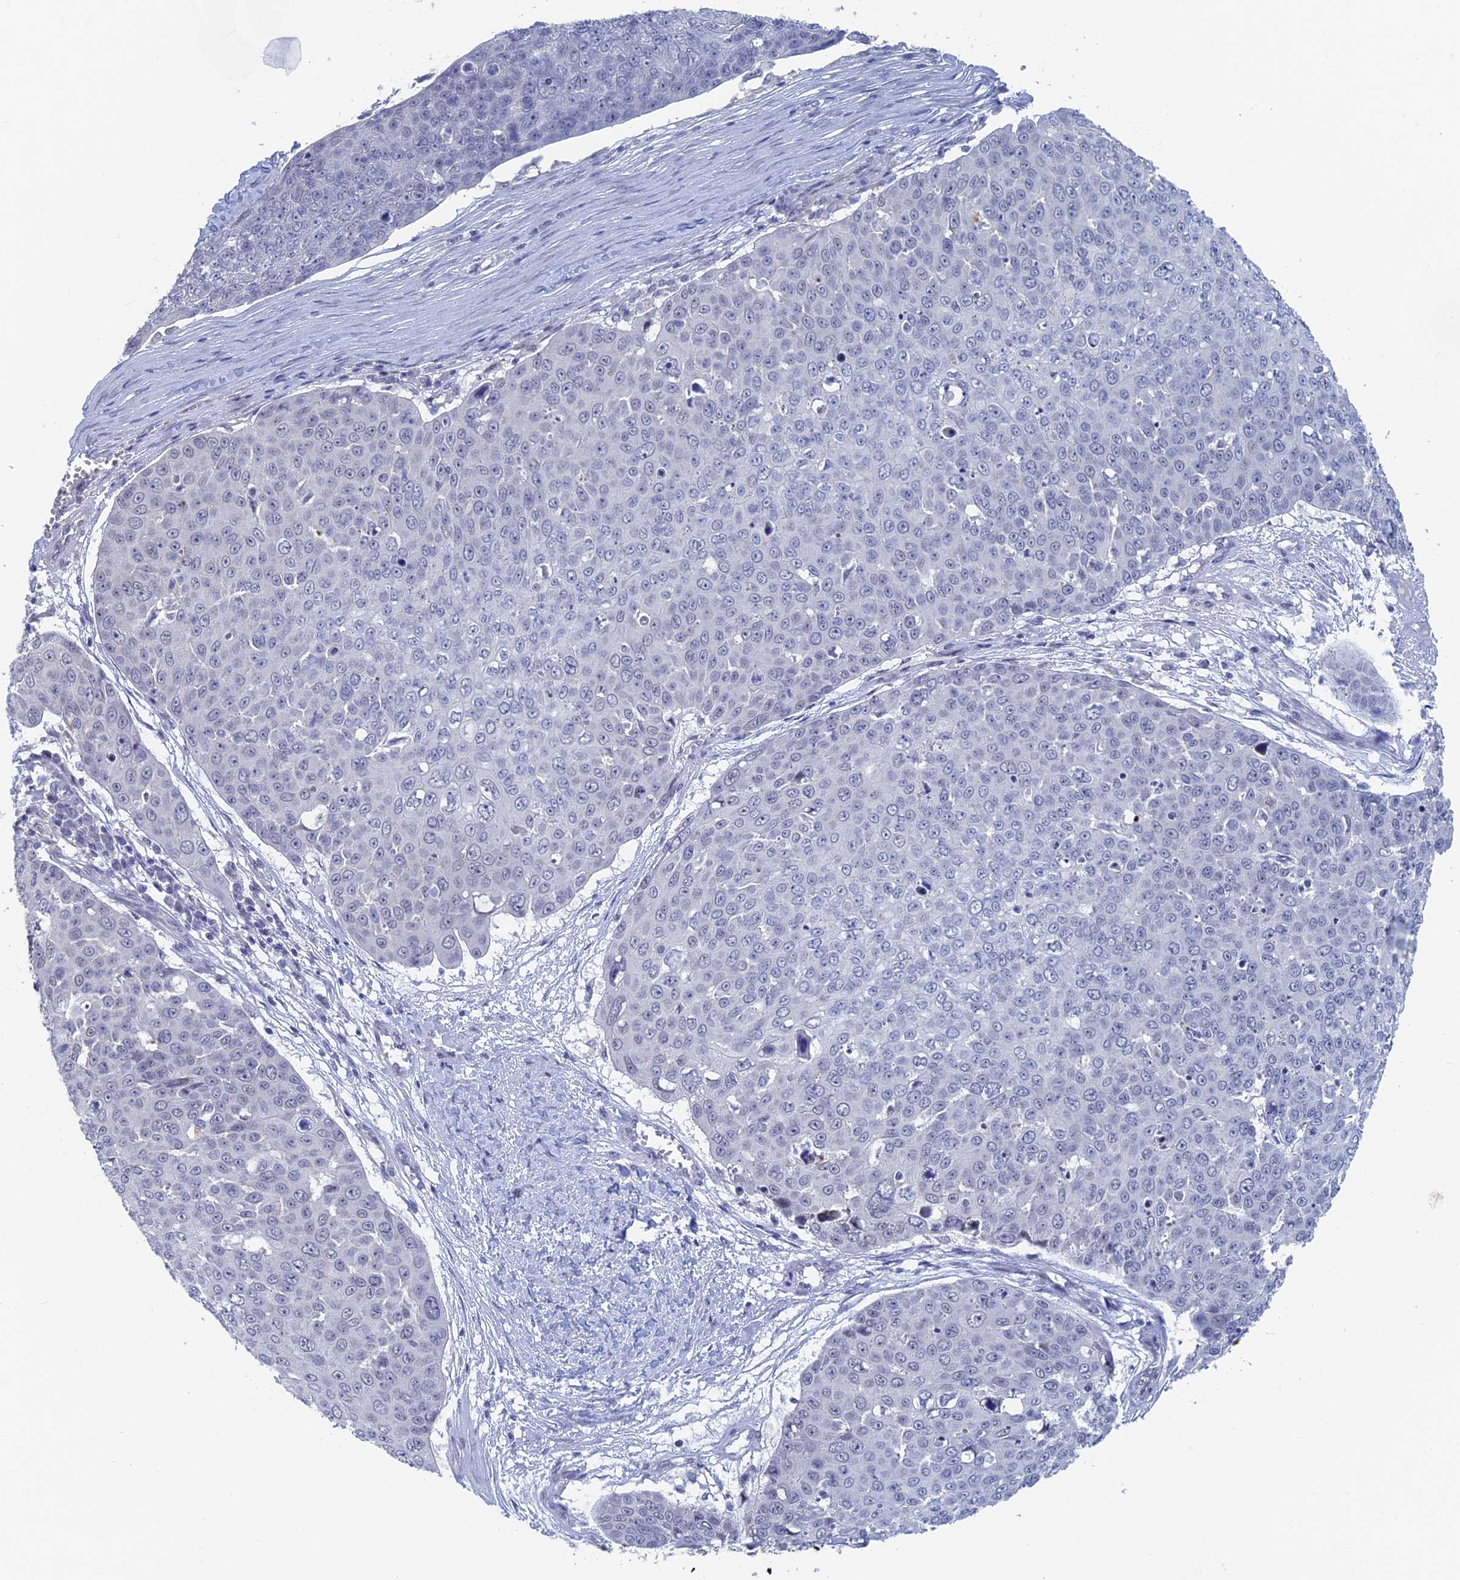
{"staining": {"intensity": "negative", "quantity": "none", "location": "none"}, "tissue": "skin cancer", "cell_type": "Tumor cells", "image_type": "cancer", "snomed": [{"axis": "morphology", "description": "Squamous cell carcinoma, NOS"}, {"axis": "topography", "description": "Skin"}], "caption": "Immunohistochemistry (IHC) micrograph of human skin cancer (squamous cell carcinoma) stained for a protein (brown), which shows no staining in tumor cells.", "gene": "GMNC", "patient": {"sex": "male", "age": 71}}